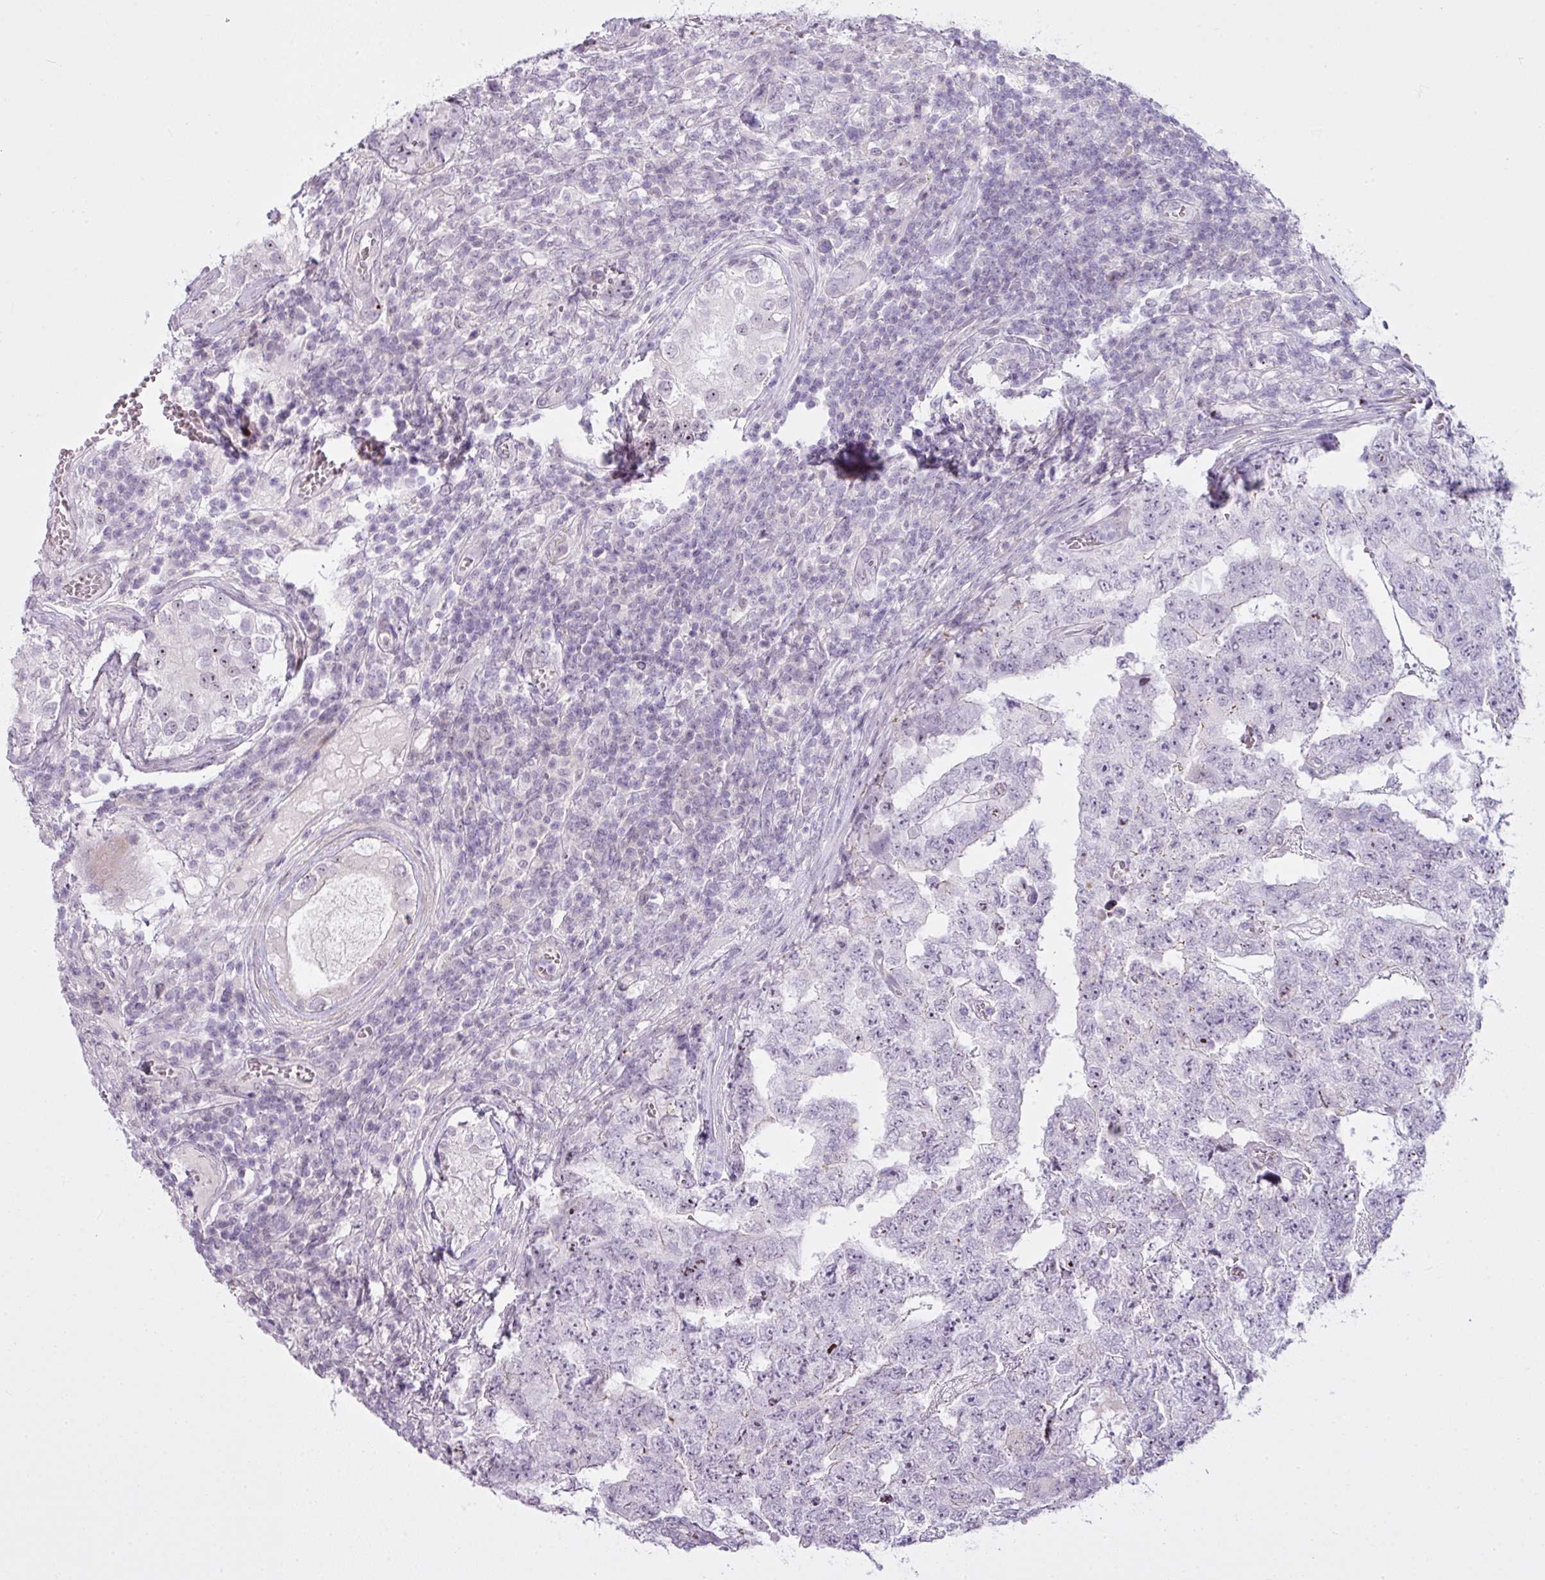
{"staining": {"intensity": "negative", "quantity": "none", "location": "none"}, "tissue": "testis cancer", "cell_type": "Tumor cells", "image_type": "cancer", "snomed": [{"axis": "morphology", "description": "Carcinoma, Embryonal, NOS"}, {"axis": "topography", "description": "Testis"}], "caption": "Immunohistochemistry of human testis cancer (embryonal carcinoma) displays no staining in tumor cells.", "gene": "ZNF688", "patient": {"sex": "male", "age": 25}}